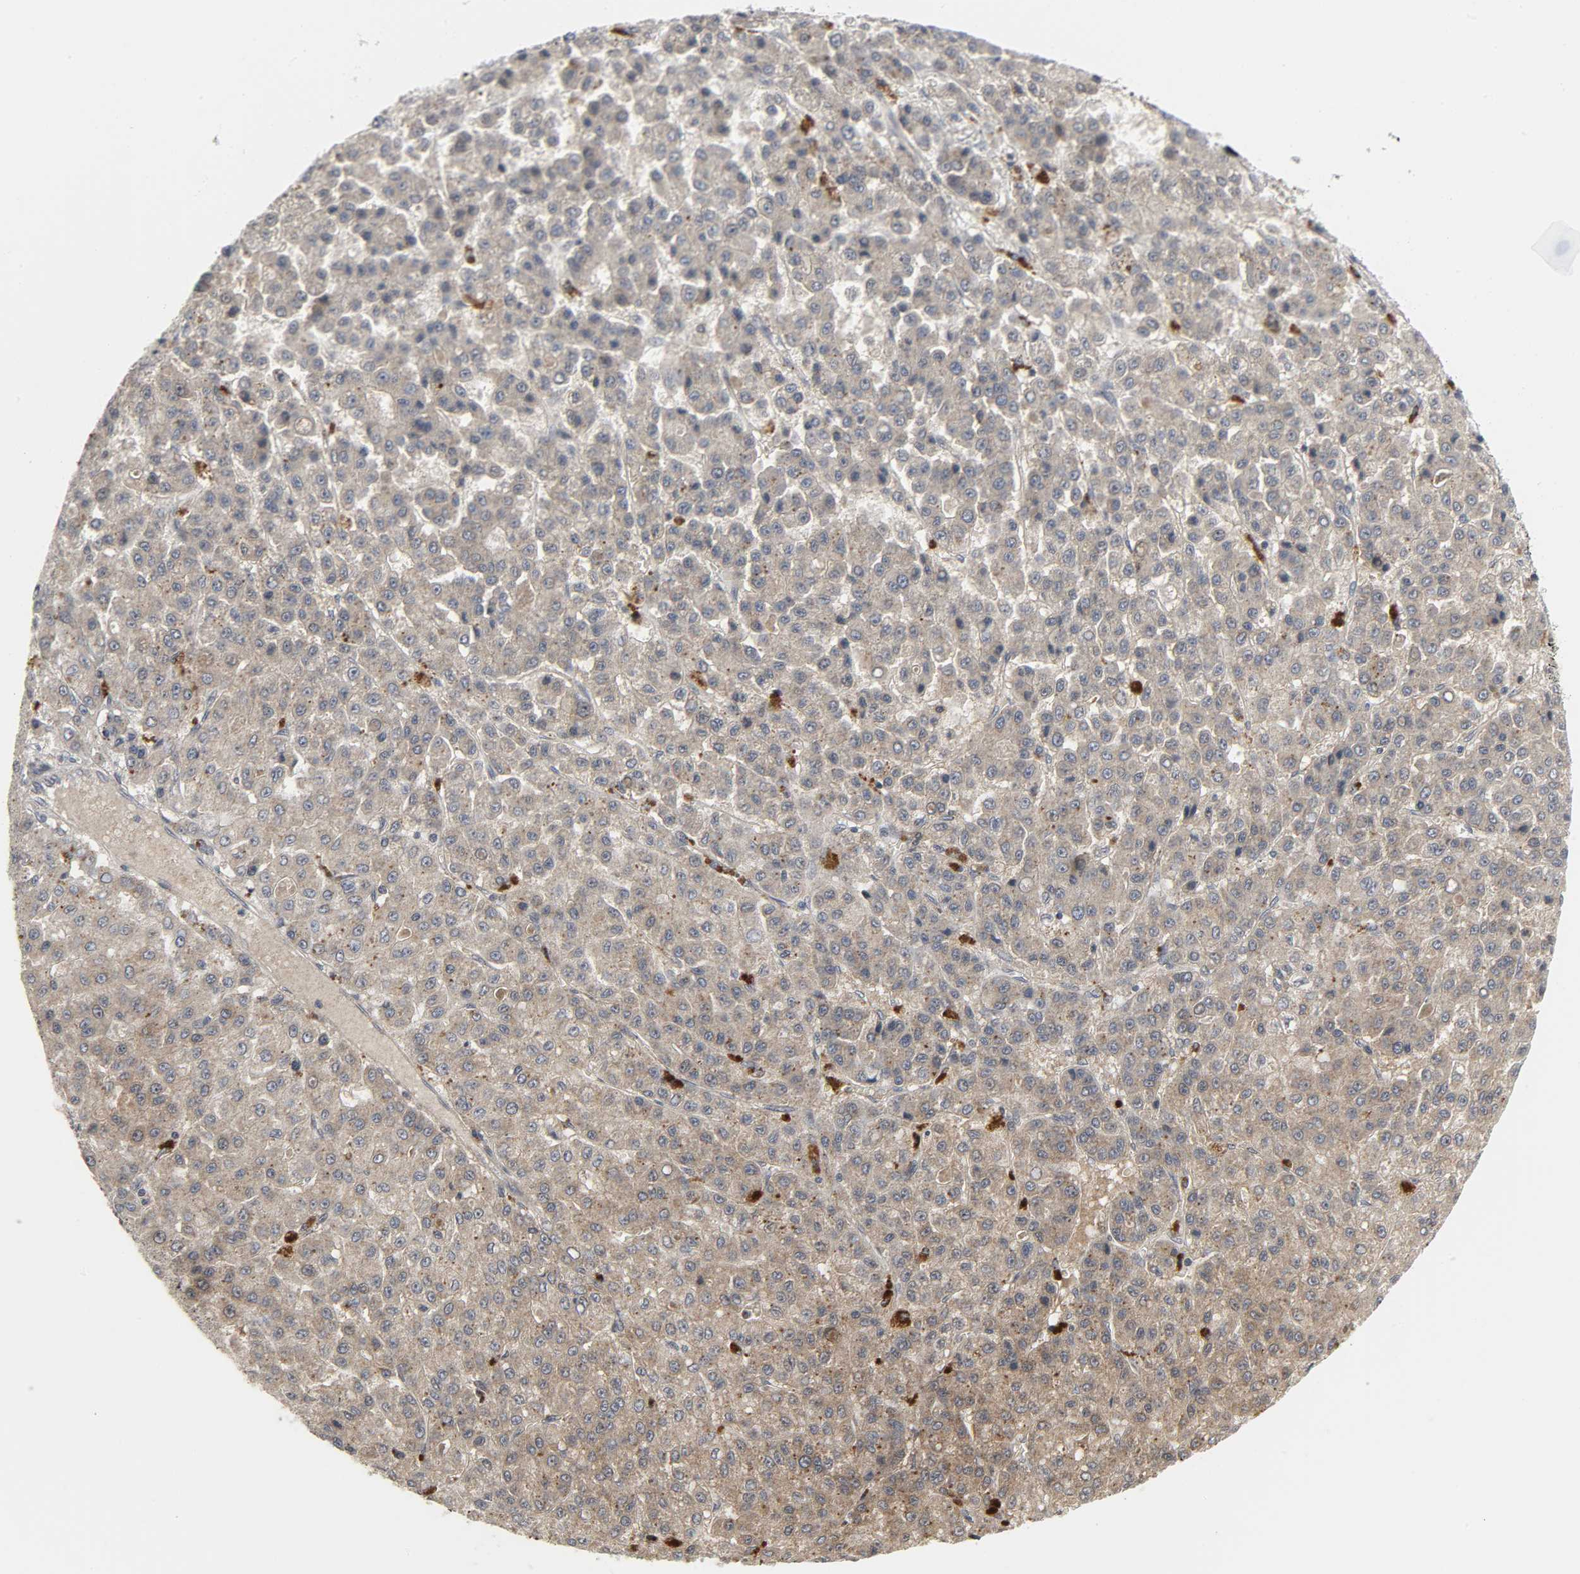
{"staining": {"intensity": "moderate", "quantity": ">75%", "location": "cytoplasmic/membranous"}, "tissue": "liver cancer", "cell_type": "Tumor cells", "image_type": "cancer", "snomed": [{"axis": "morphology", "description": "Carcinoma, Hepatocellular, NOS"}, {"axis": "topography", "description": "Liver"}], "caption": "Immunohistochemistry micrograph of neoplastic tissue: hepatocellular carcinoma (liver) stained using immunohistochemistry (IHC) displays medium levels of moderate protein expression localized specifically in the cytoplasmic/membranous of tumor cells, appearing as a cytoplasmic/membranous brown color.", "gene": "CLIP1", "patient": {"sex": "male", "age": 70}}